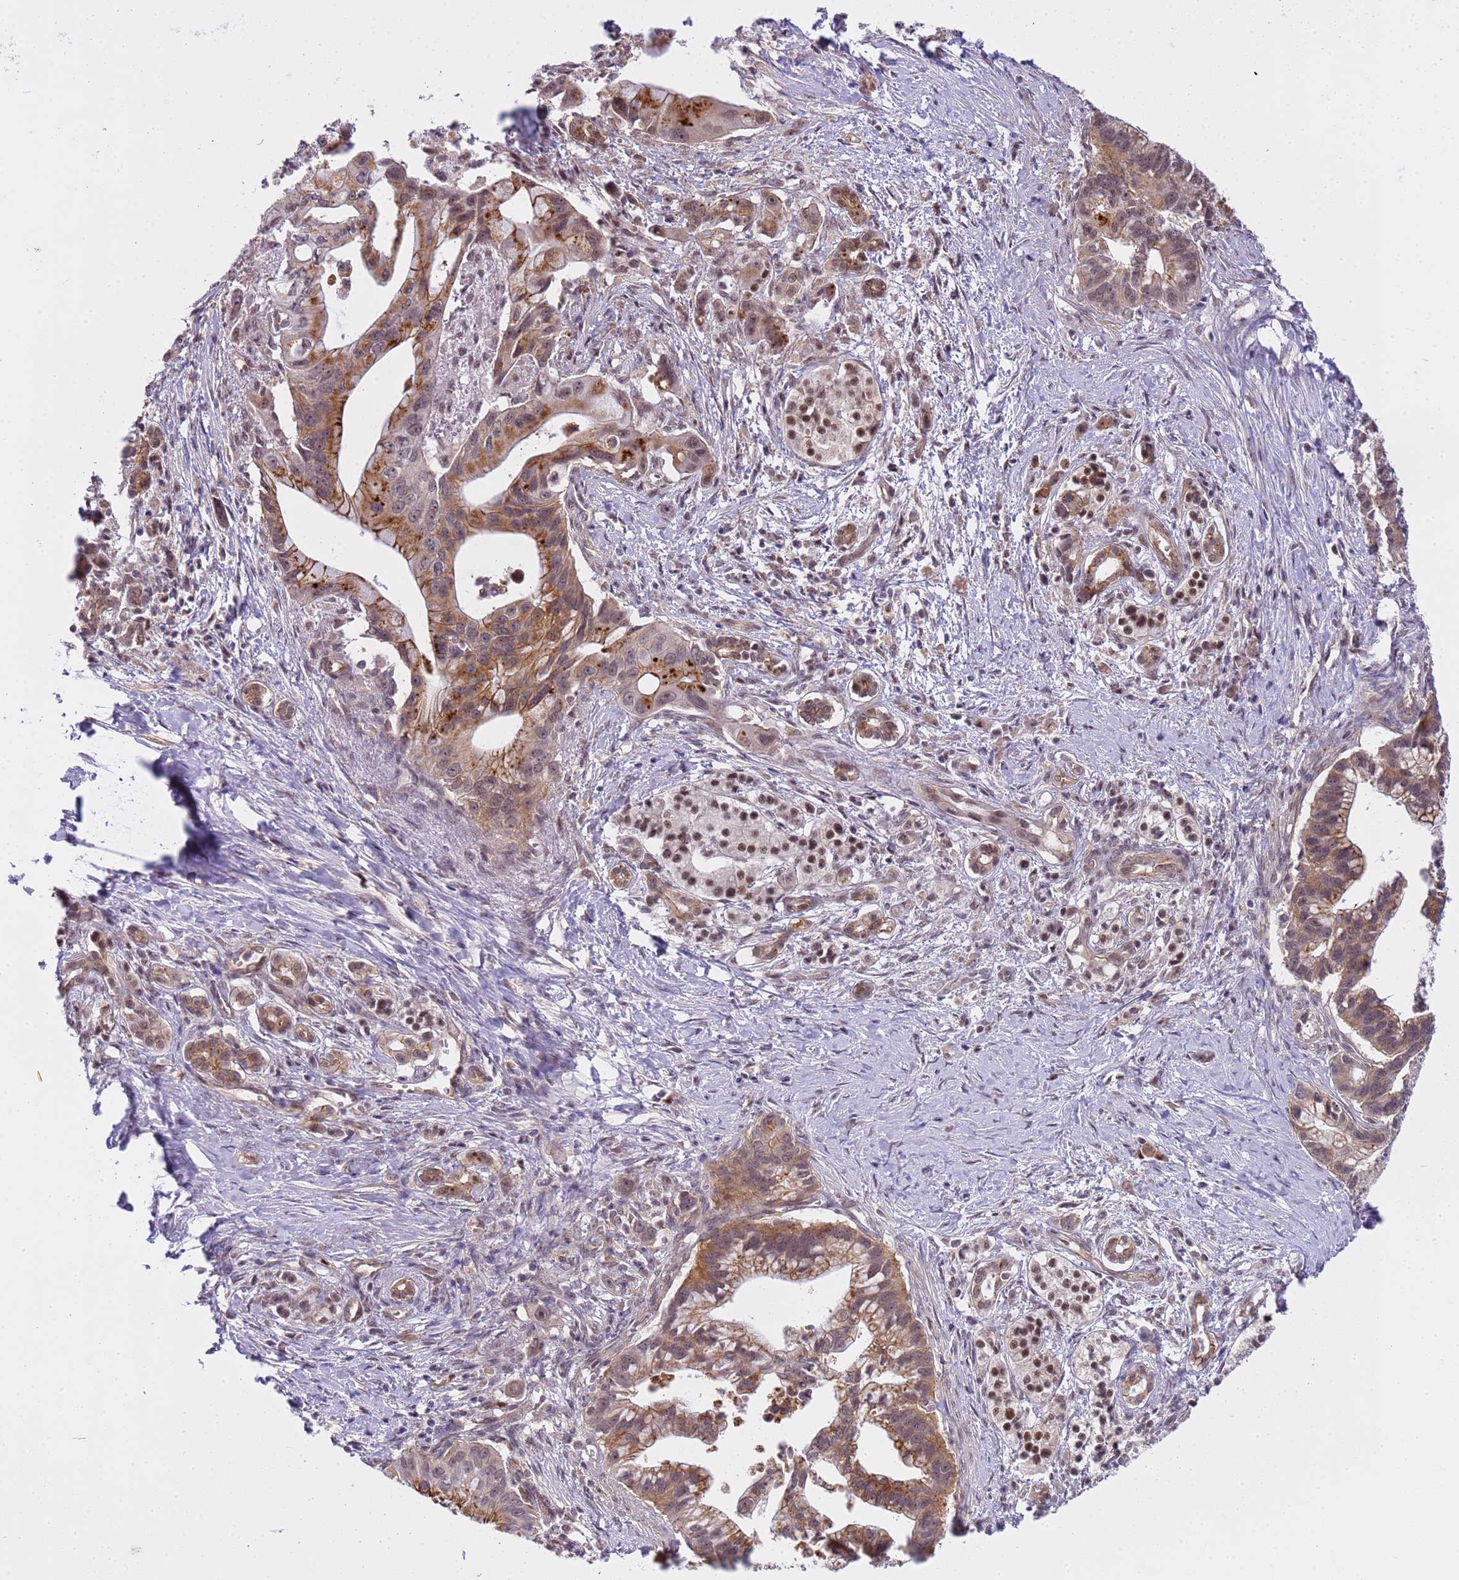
{"staining": {"intensity": "moderate", "quantity": ">75%", "location": "cytoplasmic/membranous,nuclear"}, "tissue": "pancreatic cancer", "cell_type": "Tumor cells", "image_type": "cancer", "snomed": [{"axis": "morphology", "description": "Adenocarcinoma, NOS"}, {"axis": "topography", "description": "Pancreas"}], "caption": "About >75% of tumor cells in human pancreatic adenocarcinoma demonstrate moderate cytoplasmic/membranous and nuclear protein staining as visualized by brown immunohistochemical staining.", "gene": "EMC2", "patient": {"sex": "male", "age": 68}}